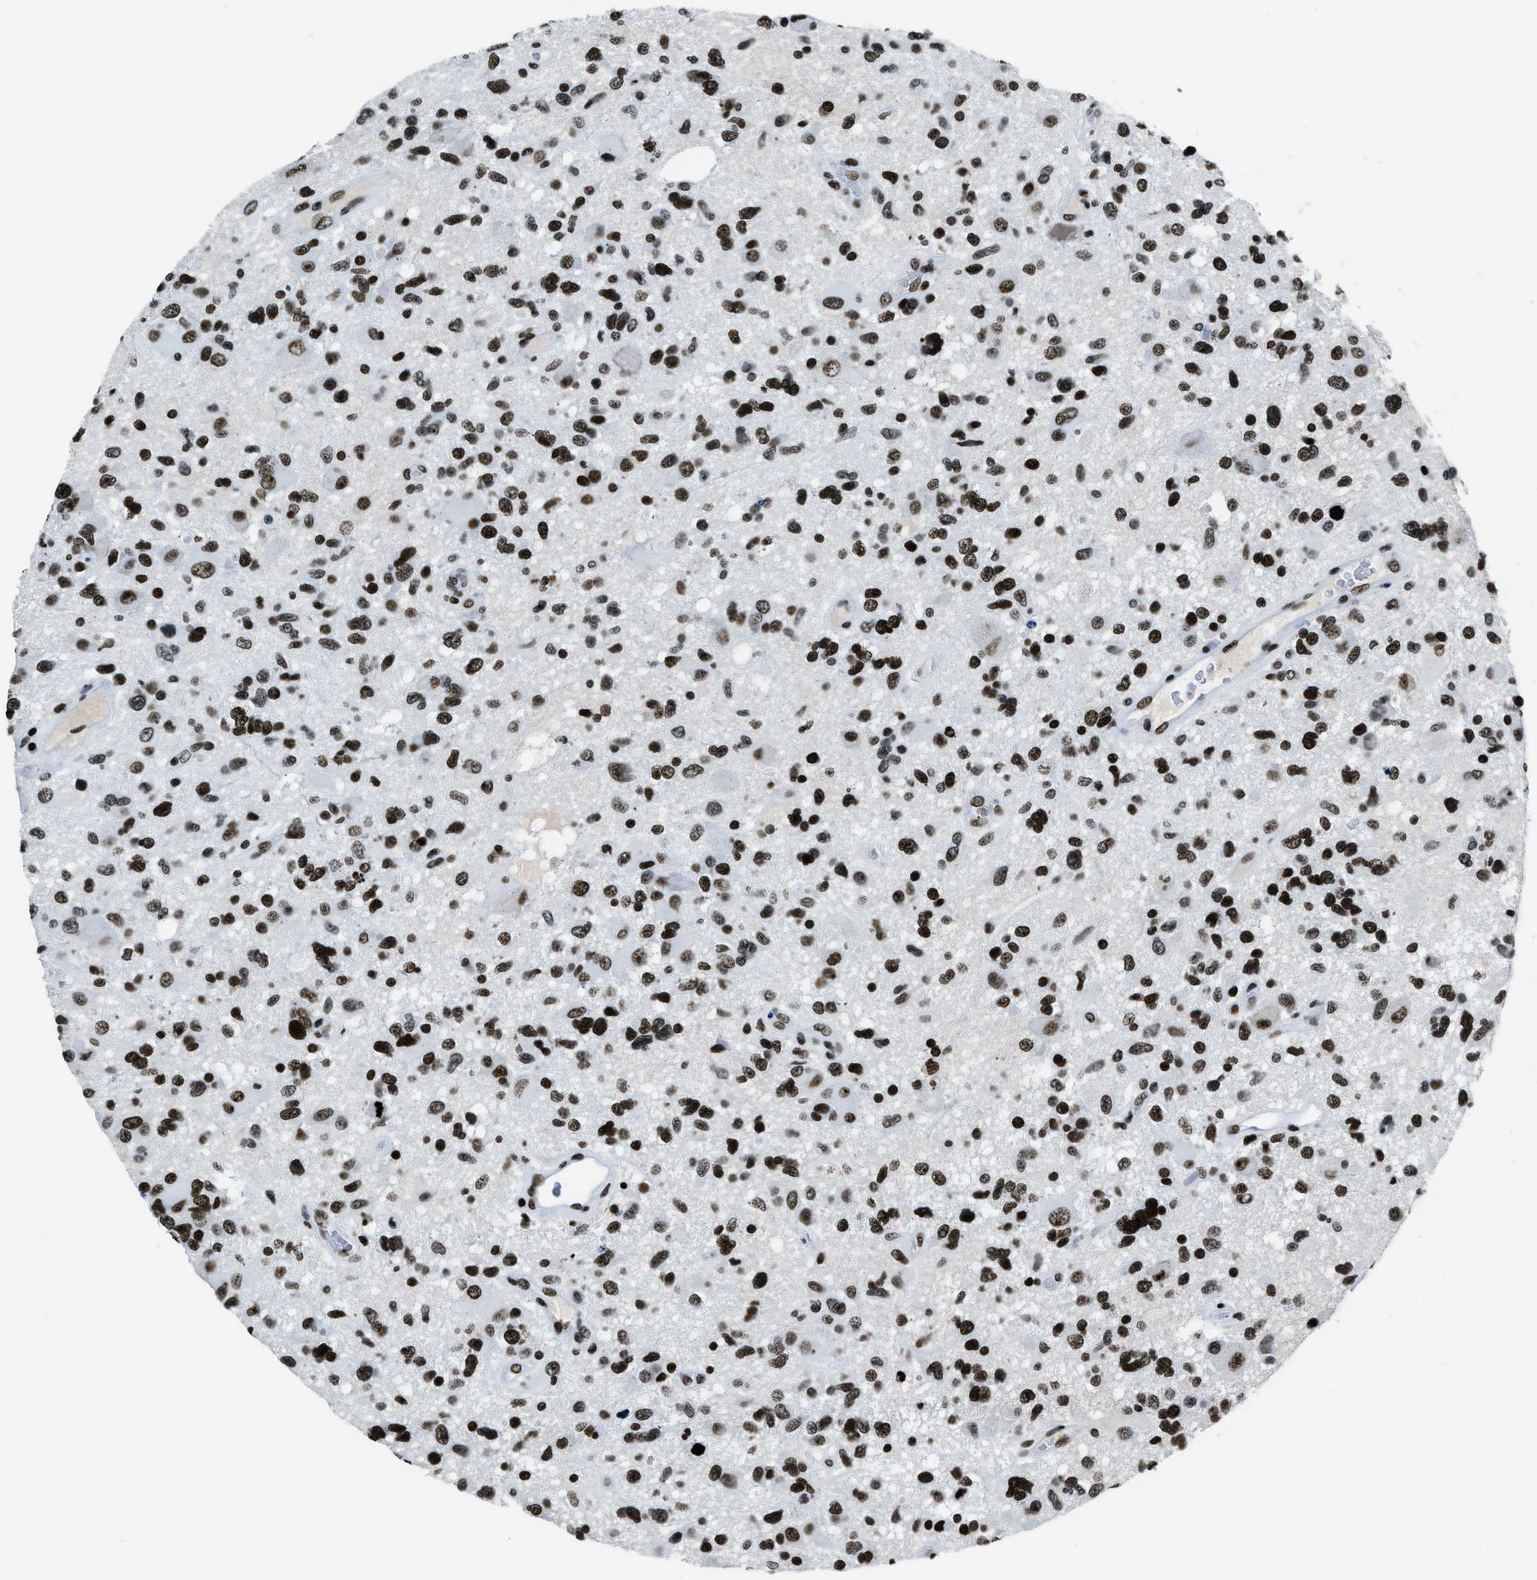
{"staining": {"intensity": "strong", "quantity": ">75%", "location": "nuclear"}, "tissue": "glioma", "cell_type": "Tumor cells", "image_type": "cancer", "snomed": [{"axis": "morphology", "description": "Glioma, malignant, High grade"}, {"axis": "topography", "description": "Brain"}], "caption": "Strong nuclear expression is seen in about >75% of tumor cells in glioma.", "gene": "TOP1", "patient": {"sex": "male", "age": 33}}